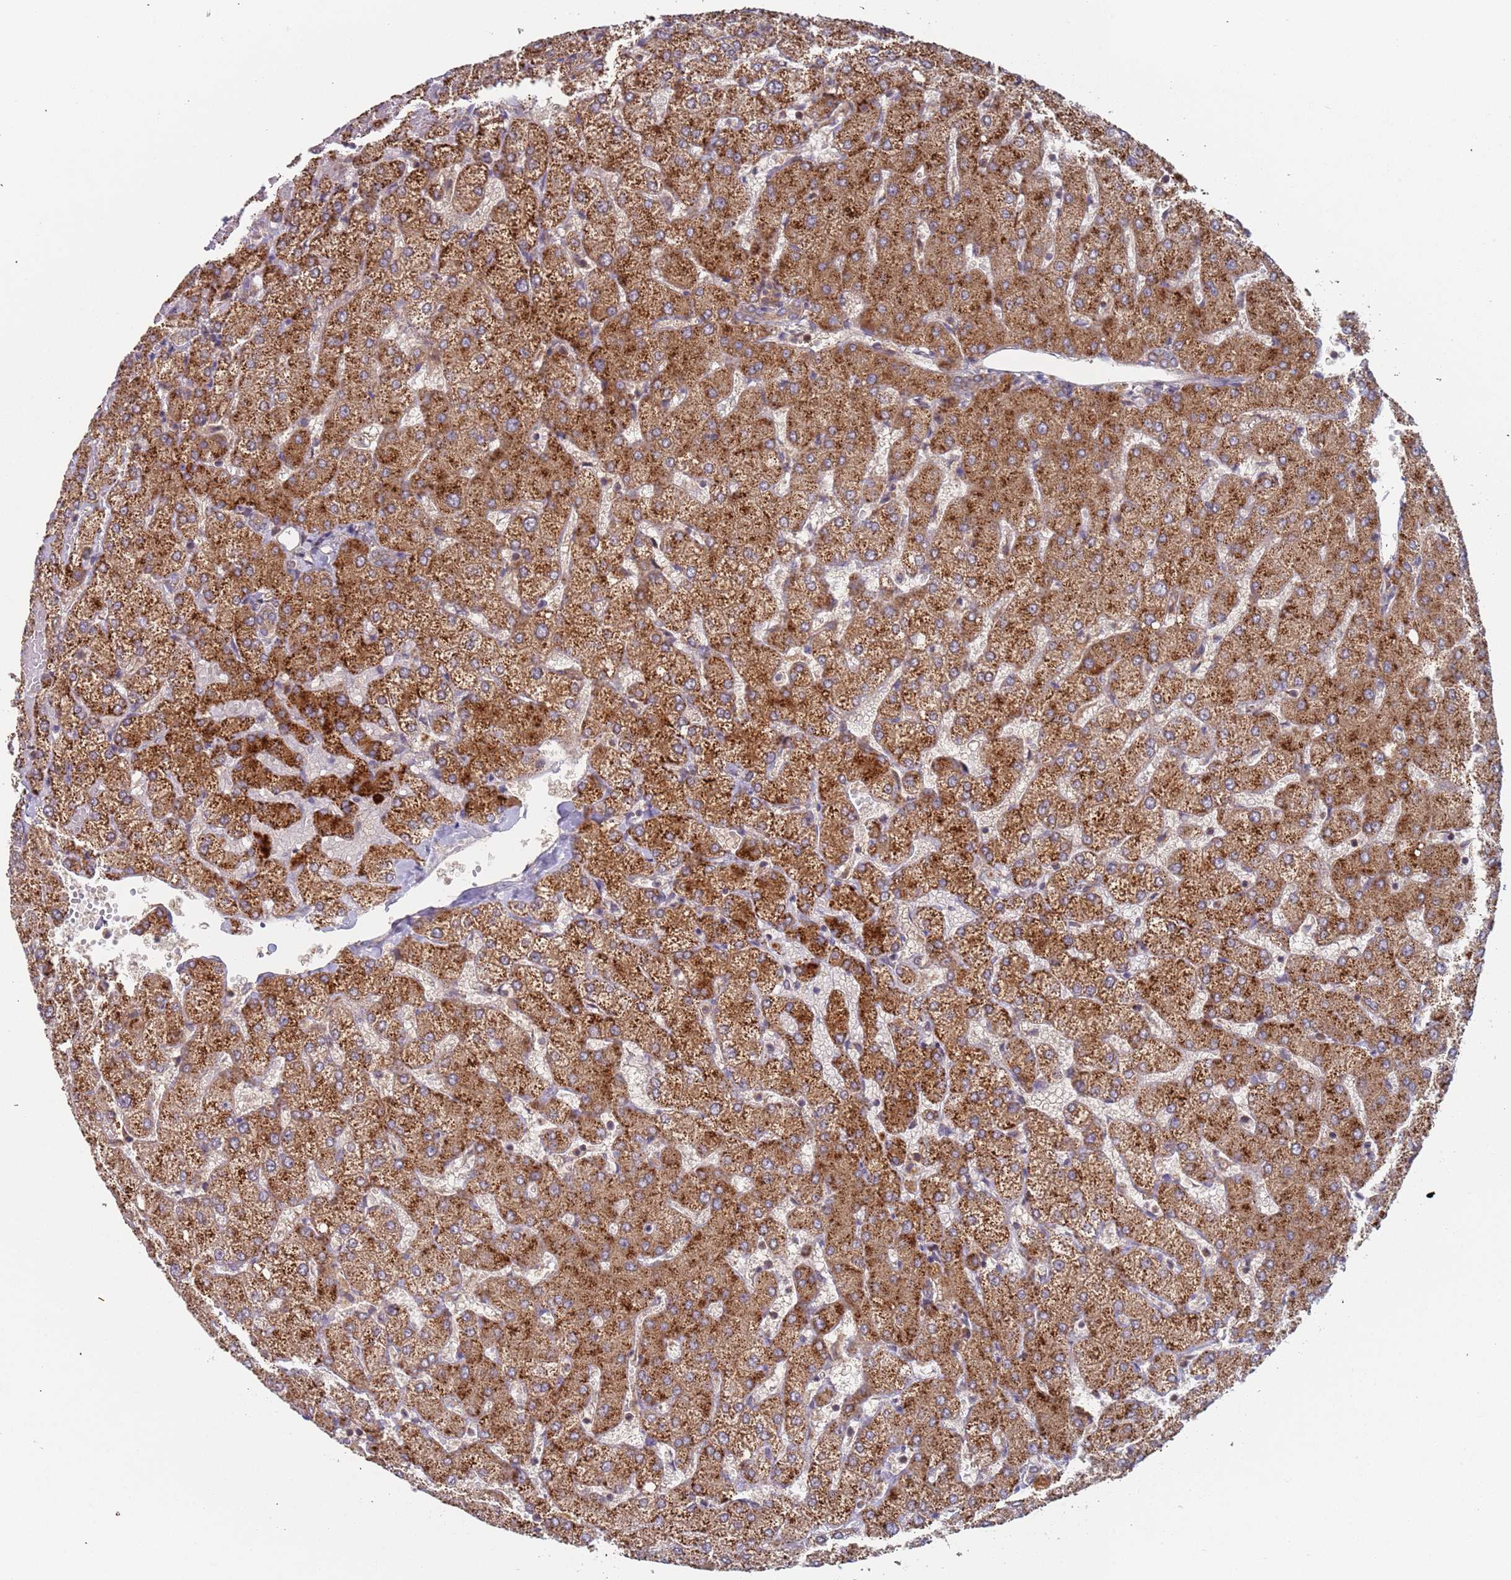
{"staining": {"intensity": "weak", "quantity": ">75%", "location": "cytoplasmic/membranous"}, "tissue": "liver", "cell_type": "Cholangiocytes", "image_type": "normal", "snomed": [{"axis": "morphology", "description": "Normal tissue, NOS"}, {"axis": "topography", "description": "Liver"}], "caption": "Immunohistochemical staining of unremarkable human liver shows >75% levels of weak cytoplasmic/membranous protein staining in about >75% of cholangiocytes. (DAB = brown stain, brightfield microscopy at high magnification).", "gene": "OR5A2", "patient": {"sex": "female", "age": 54}}